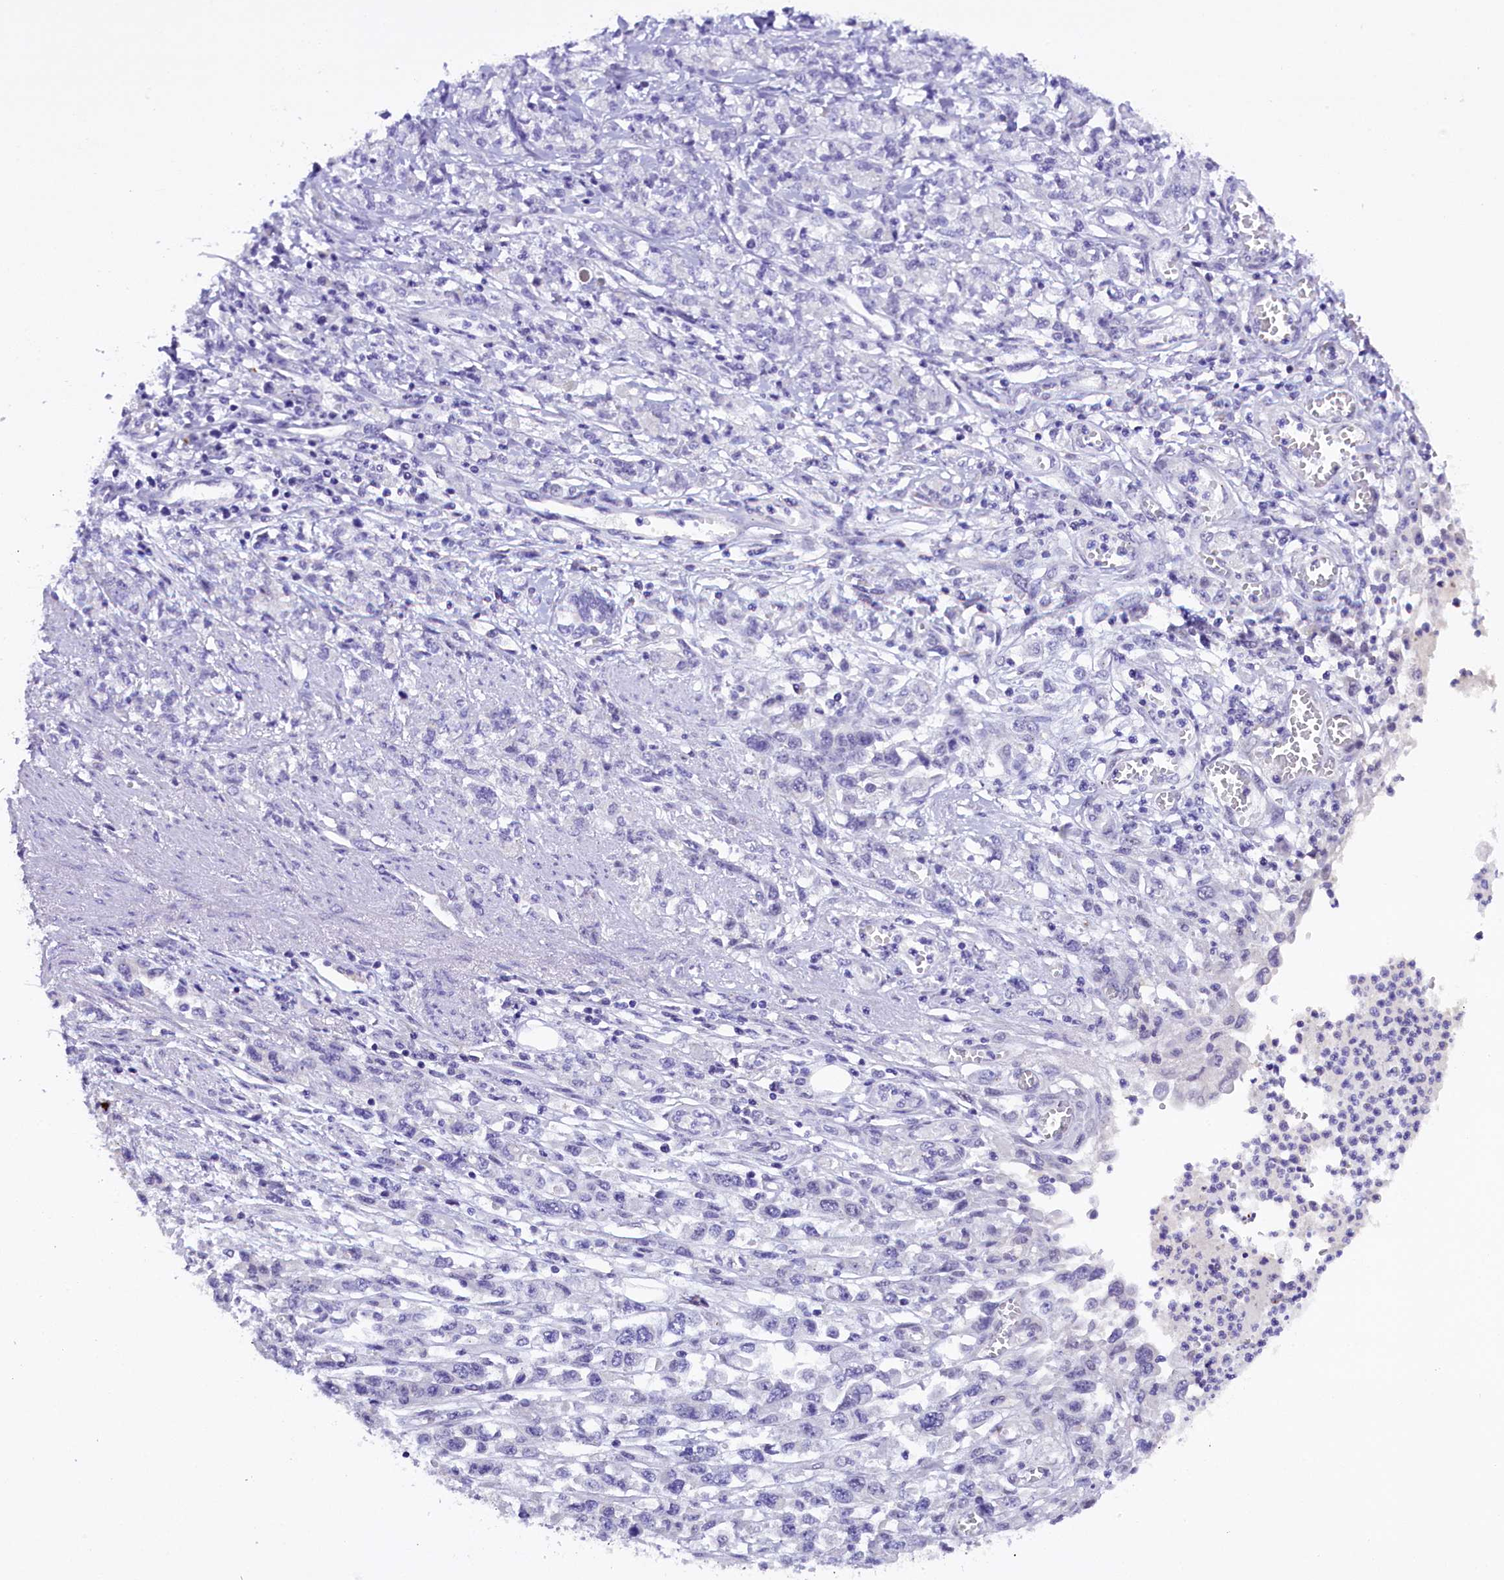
{"staining": {"intensity": "negative", "quantity": "none", "location": "none"}, "tissue": "stomach cancer", "cell_type": "Tumor cells", "image_type": "cancer", "snomed": [{"axis": "morphology", "description": "Adenocarcinoma, NOS"}, {"axis": "topography", "description": "Stomach"}], "caption": "Protein analysis of adenocarcinoma (stomach) shows no significant staining in tumor cells.", "gene": "IQCN", "patient": {"sex": "female", "age": 76}}